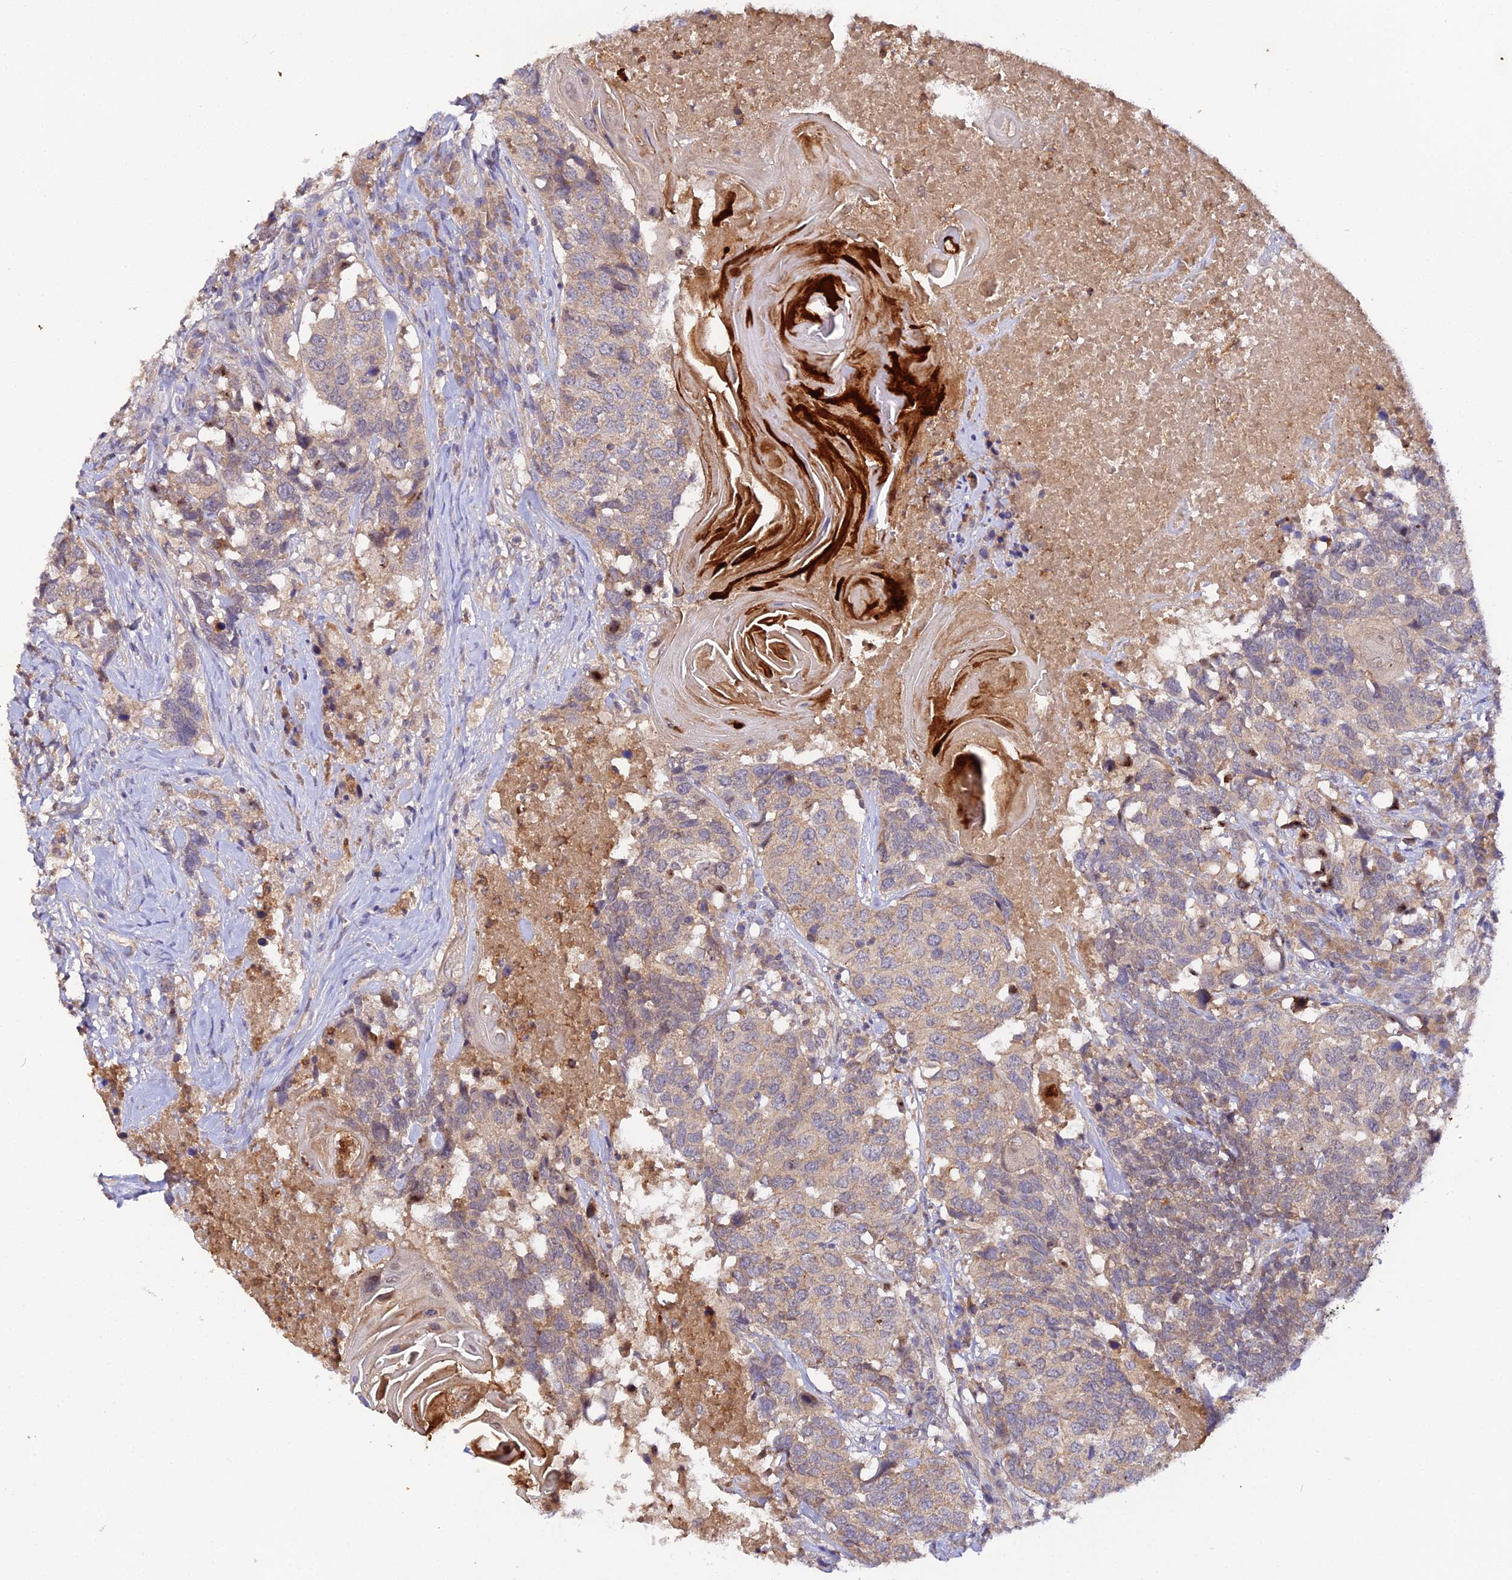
{"staining": {"intensity": "weak", "quantity": "<25%", "location": "cytoplasmic/membranous"}, "tissue": "head and neck cancer", "cell_type": "Tumor cells", "image_type": "cancer", "snomed": [{"axis": "morphology", "description": "Squamous cell carcinoma, NOS"}, {"axis": "topography", "description": "Head-Neck"}], "caption": "Immunohistochemistry micrograph of human squamous cell carcinoma (head and neck) stained for a protein (brown), which displays no staining in tumor cells. (DAB (3,3'-diaminobenzidine) immunohistochemistry, high magnification).", "gene": "TRIM26", "patient": {"sex": "male", "age": 66}}